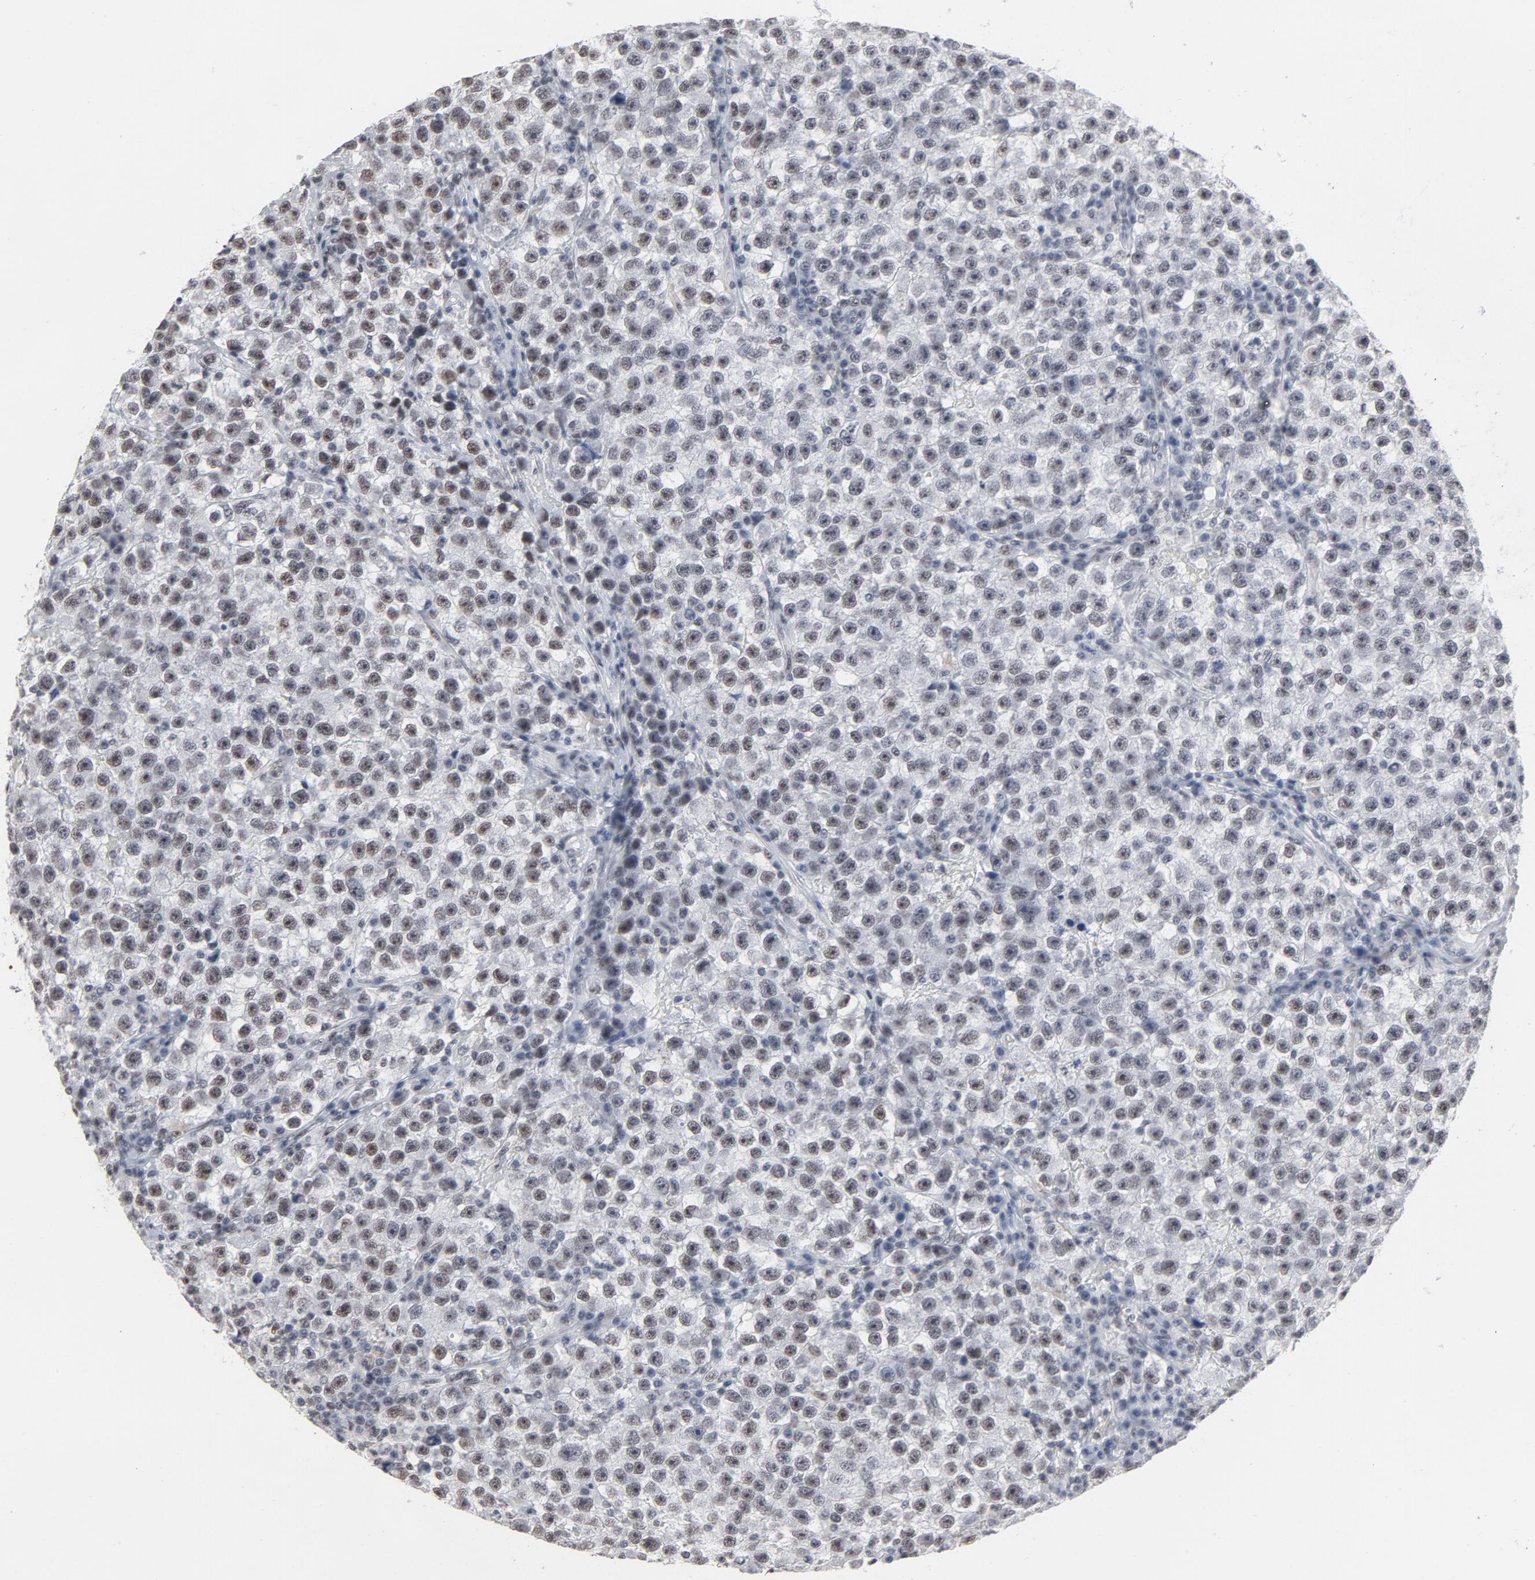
{"staining": {"intensity": "moderate", "quantity": "25%-75%", "location": "nuclear"}, "tissue": "testis cancer", "cell_type": "Tumor cells", "image_type": "cancer", "snomed": [{"axis": "morphology", "description": "Seminoma, NOS"}, {"axis": "topography", "description": "Testis"}], "caption": "Seminoma (testis) tissue demonstrates moderate nuclear expression in about 25%-75% of tumor cells", "gene": "MRE11", "patient": {"sex": "male", "age": 22}}